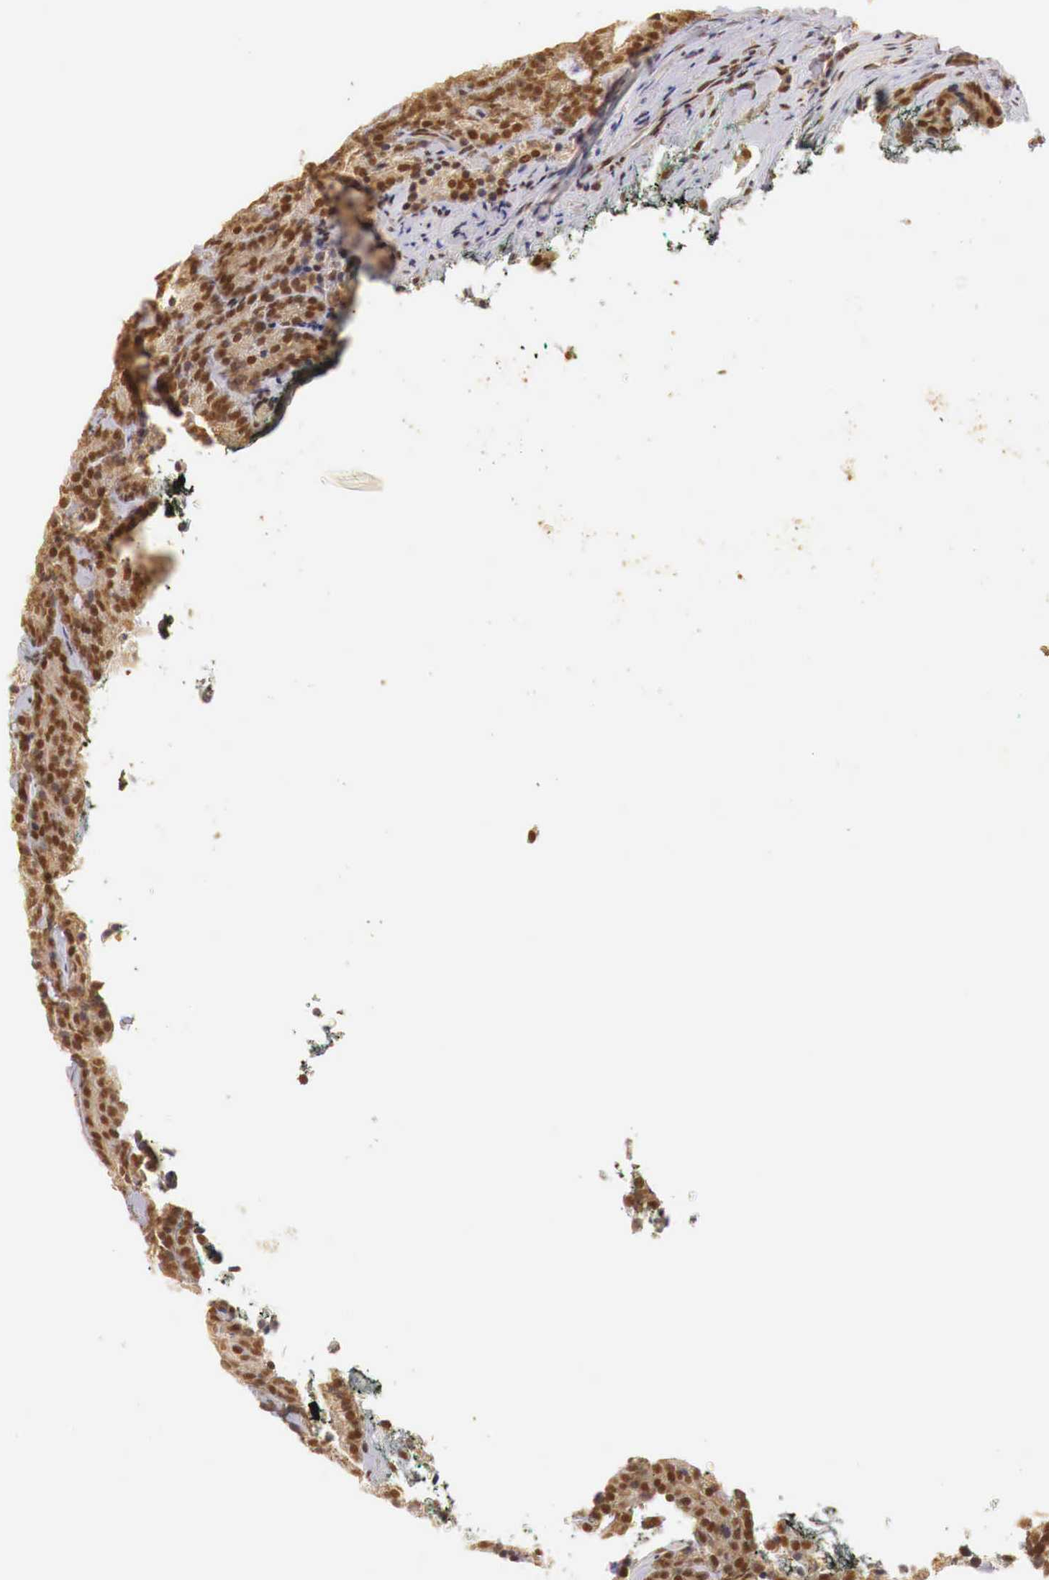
{"staining": {"intensity": "strong", "quantity": ">75%", "location": "cytoplasmic/membranous,nuclear"}, "tissue": "prostate cancer", "cell_type": "Tumor cells", "image_type": "cancer", "snomed": [{"axis": "morphology", "description": "Adenocarcinoma, Medium grade"}, {"axis": "topography", "description": "Prostate"}], "caption": "Prostate cancer stained for a protein (brown) reveals strong cytoplasmic/membranous and nuclear positive positivity in about >75% of tumor cells.", "gene": "GPKOW", "patient": {"sex": "male", "age": 65}}